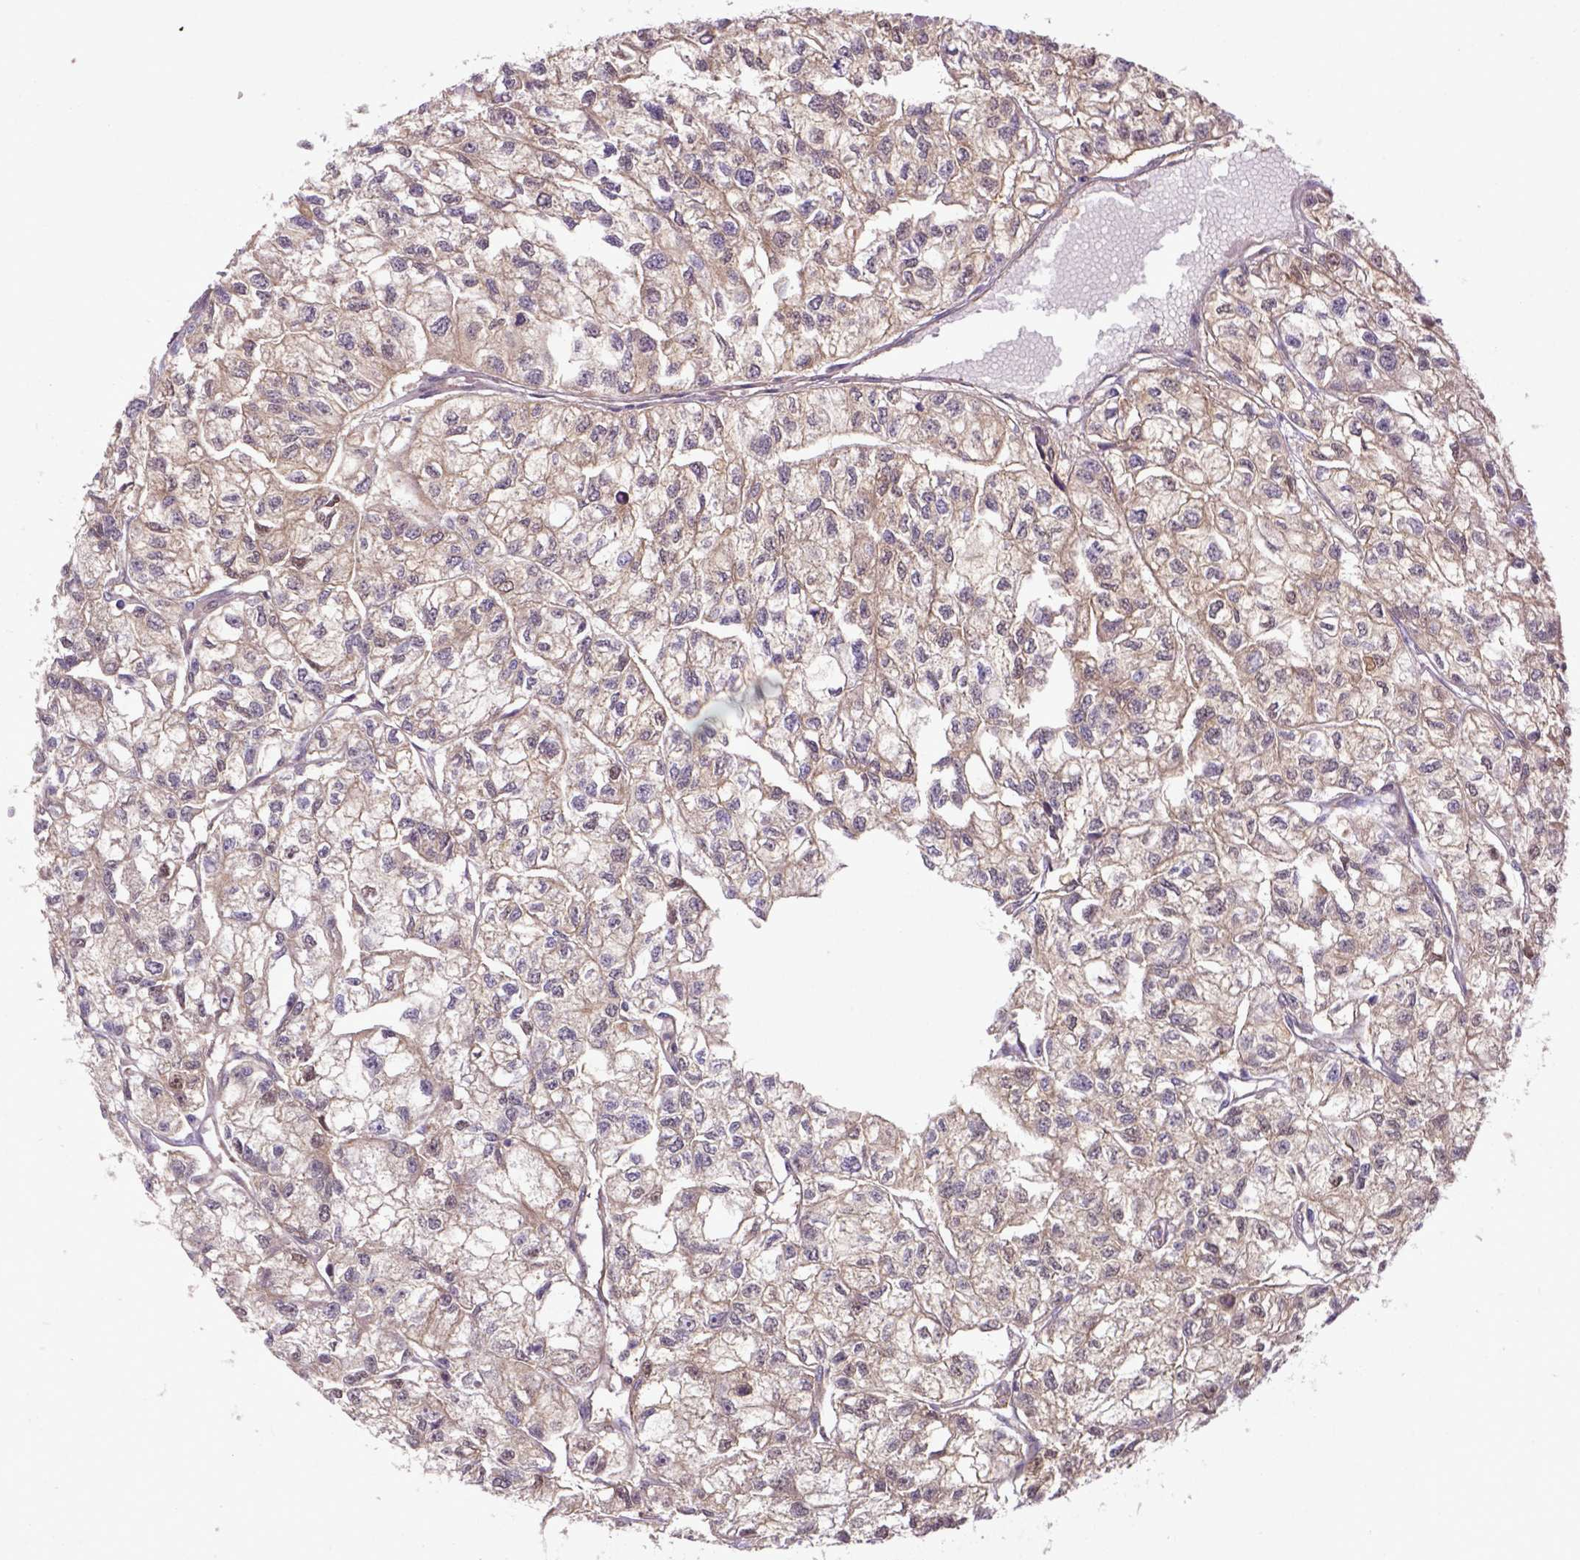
{"staining": {"intensity": "weak", "quantity": ">75%", "location": "cytoplasmic/membranous"}, "tissue": "renal cancer", "cell_type": "Tumor cells", "image_type": "cancer", "snomed": [{"axis": "morphology", "description": "Adenocarcinoma, NOS"}, {"axis": "topography", "description": "Kidney"}], "caption": "Tumor cells reveal weak cytoplasmic/membranous positivity in about >75% of cells in adenocarcinoma (renal).", "gene": "HSPBP1", "patient": {"sex": "male", "age": 56}}